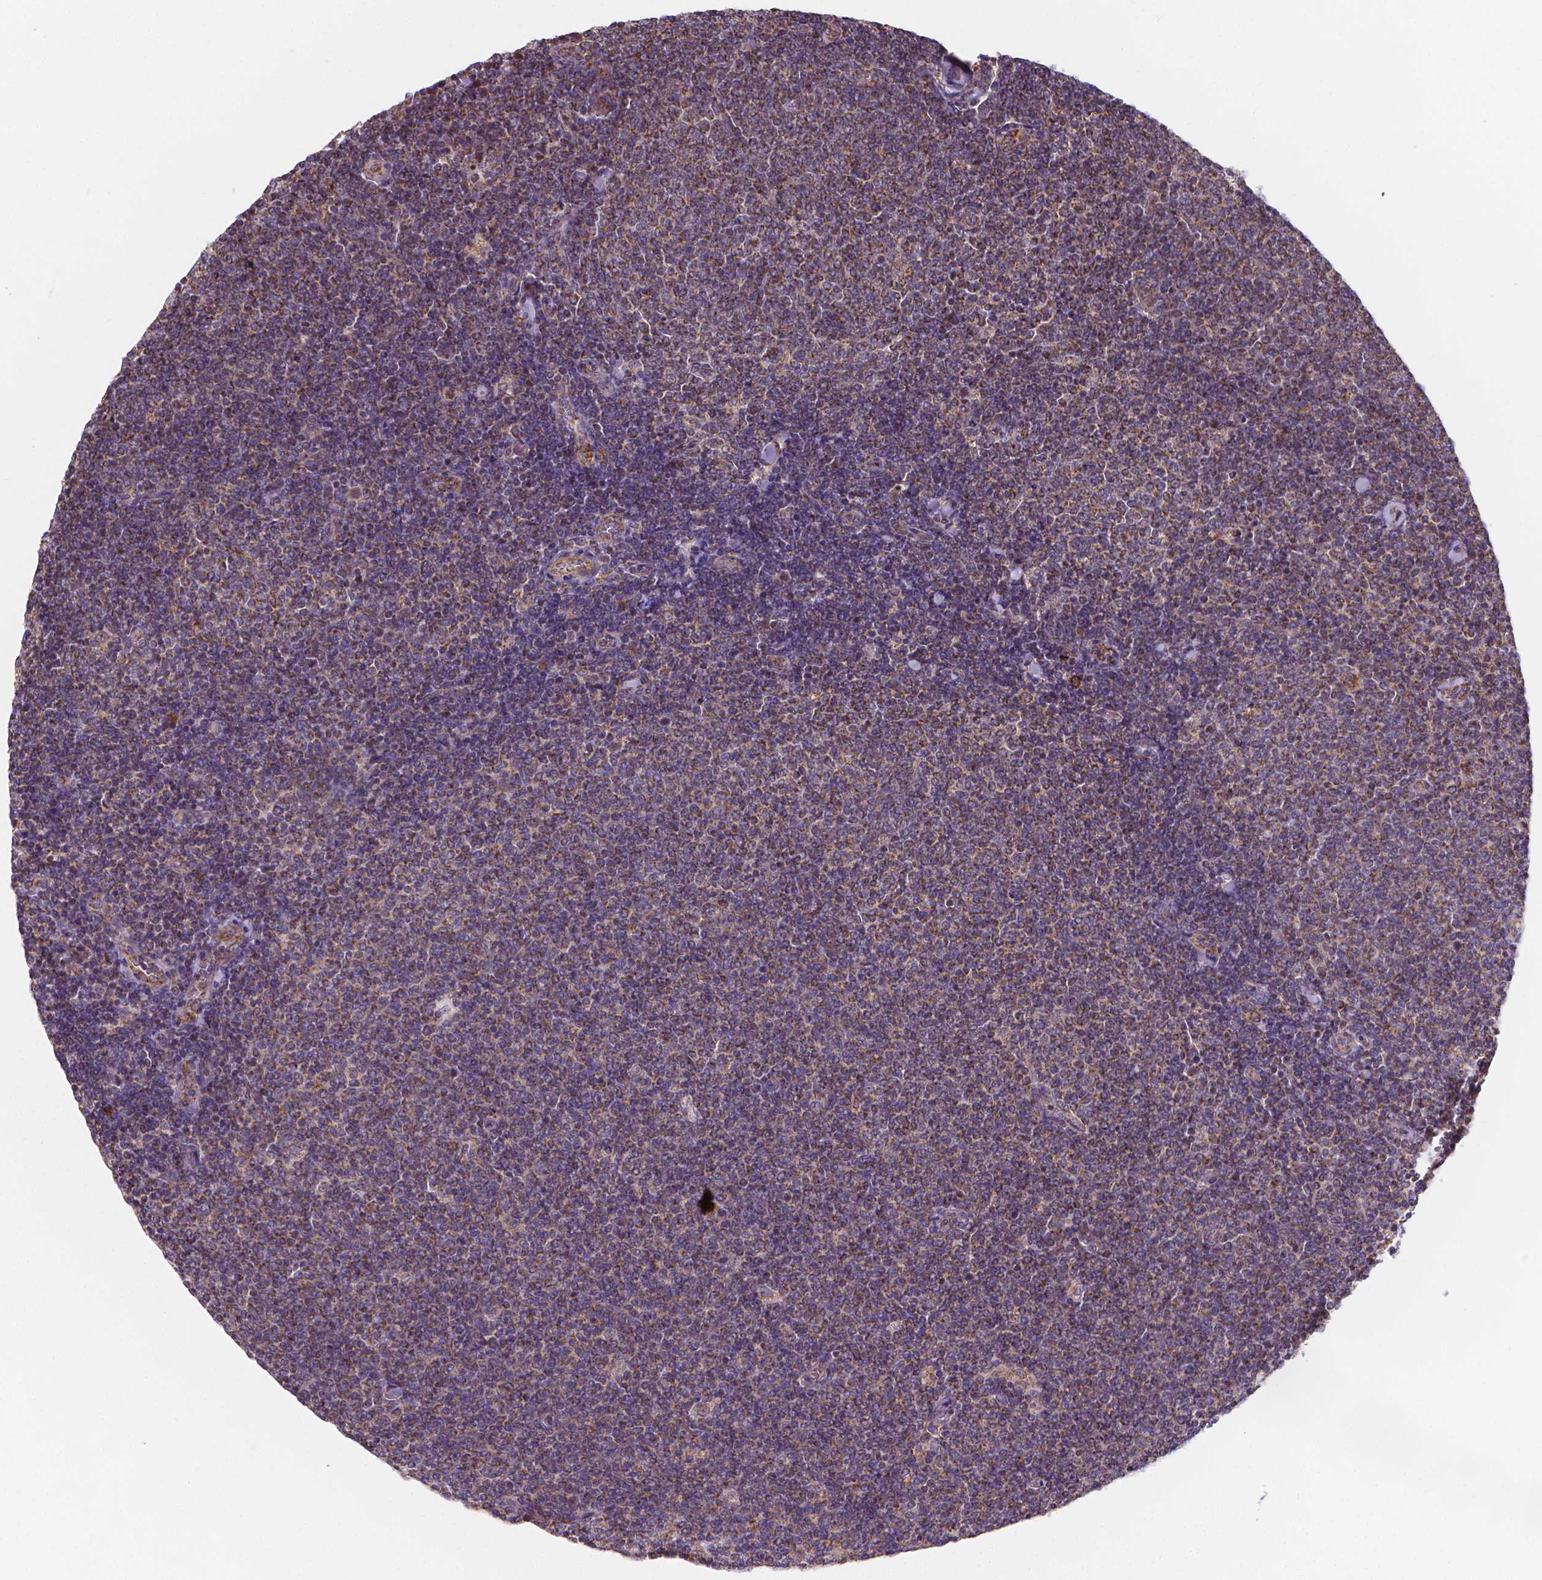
{"staining": {"intensity": "moderate", "quantity": ">75%", "location": "cytoplasmic/membranous"}, "tissue": "lymphoma", "cell_type": "Tumor cells", "image_type": "cancer", "snomed": [{"axis": "morphology", "description": "Malignant lymphoma, non-Hodgkin's type, Low grade"}, {"axis": "topography", "description": "Lymph node"}], "caption": "An image showing moderate cytoplasmic/membranous positivity in about >75% of tumor cells in lymphoma, as visualized by brown immunohistochemical staining.", "gene": "SNCAIP", "patient": {"sex": "male", "age": 52}}